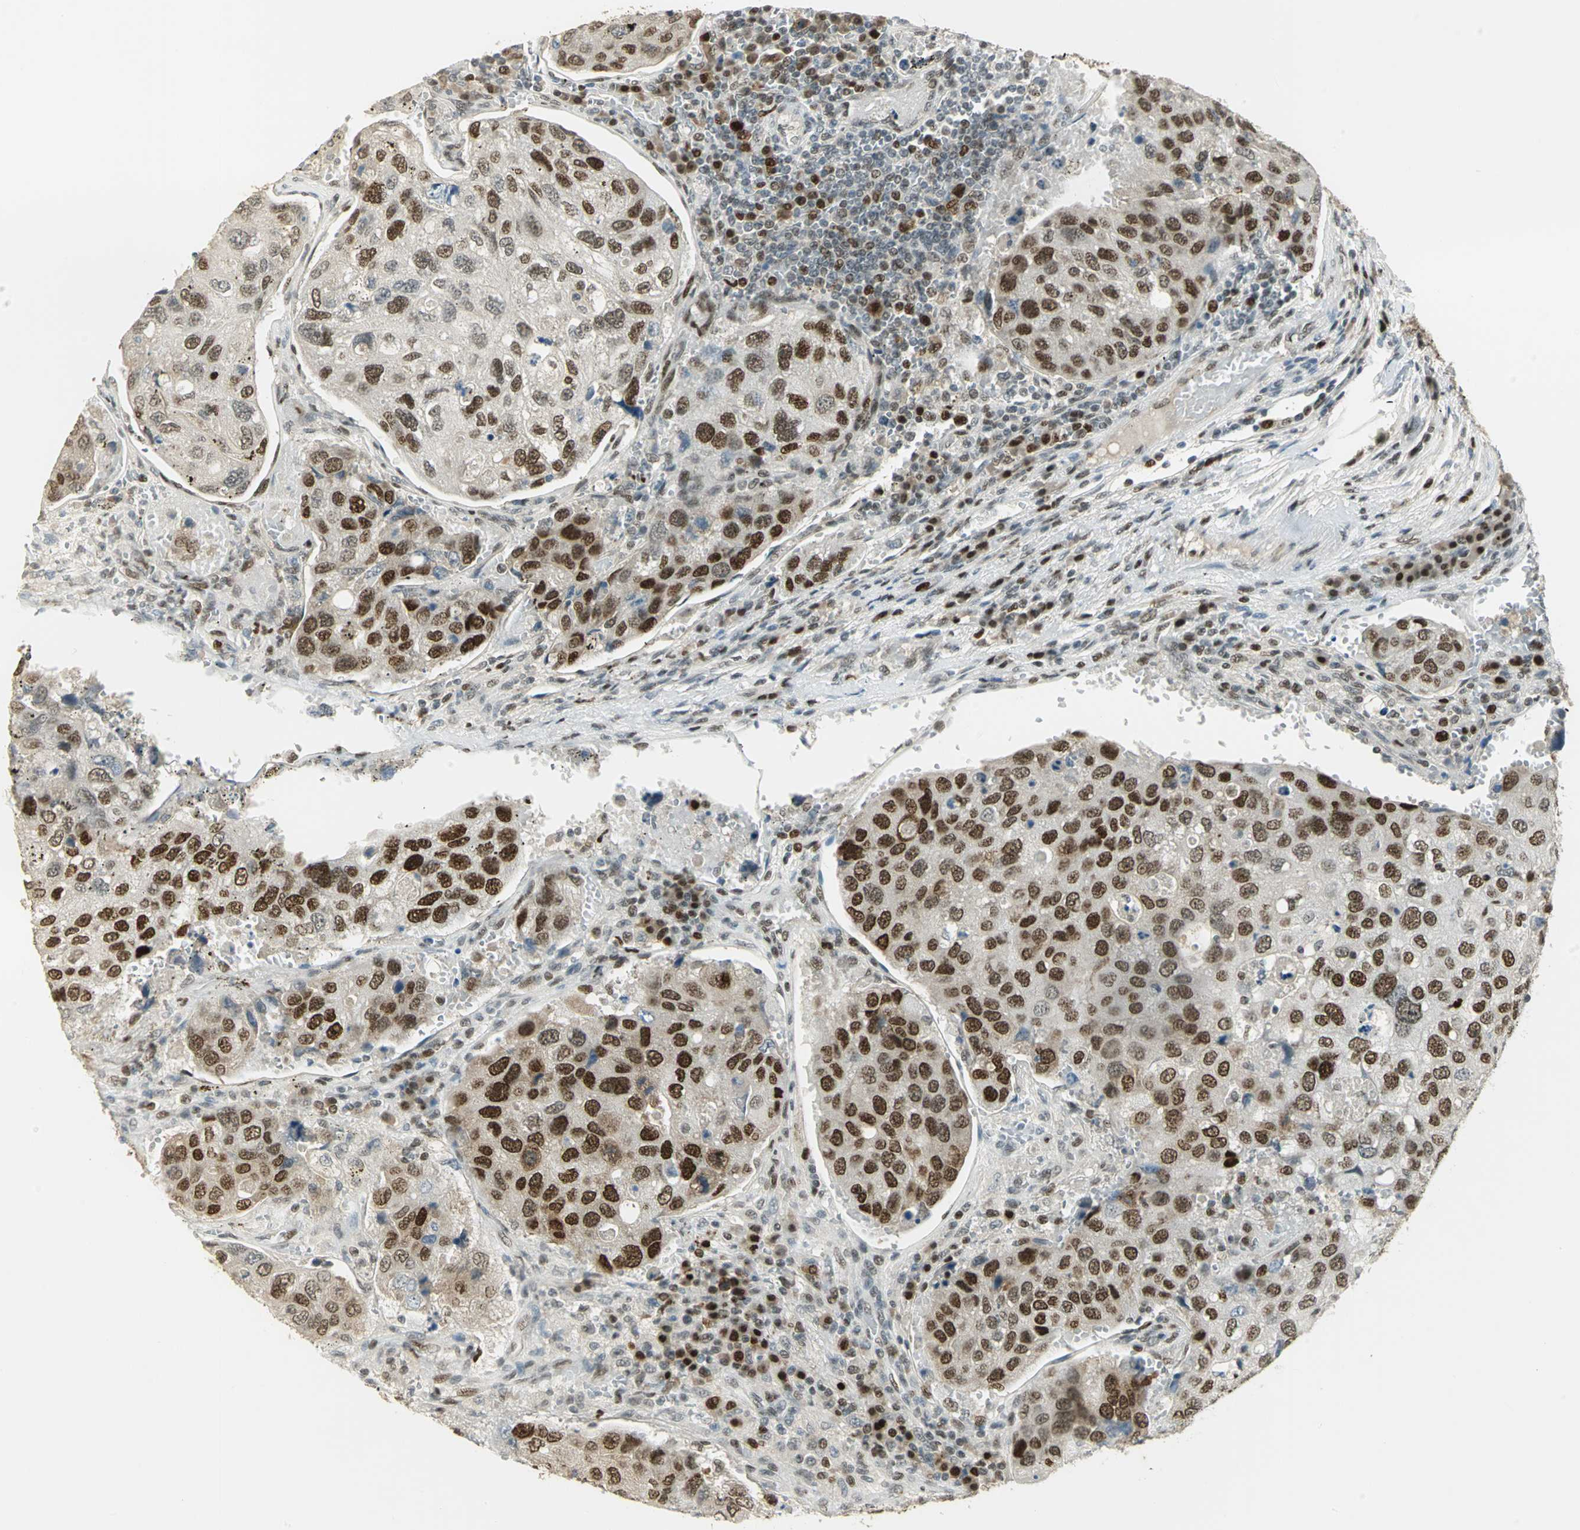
{"staining": {"intensity": "strong", "quantity": ">75%", "location": "nuclear"}, "tissue": "urothelial cancer", "cell_type": "Tumor cells", "image_type": "cancer", "snomed": [{"axis": "morphology", "description": "Urothelial carcinoma, High grade"}, {"axis": "topography", "description": "Lymph node"}, {"axis": "topography", "description": "Urinary bladder"}], "caption": "Immunohistochemical staining of urothelial carcinoma (high-grade) exhibits strong nuclear protein expression in approximately >75% of tumor cells.", "gene": "AK6", "patient": {"sex": "male", "age": 51}}